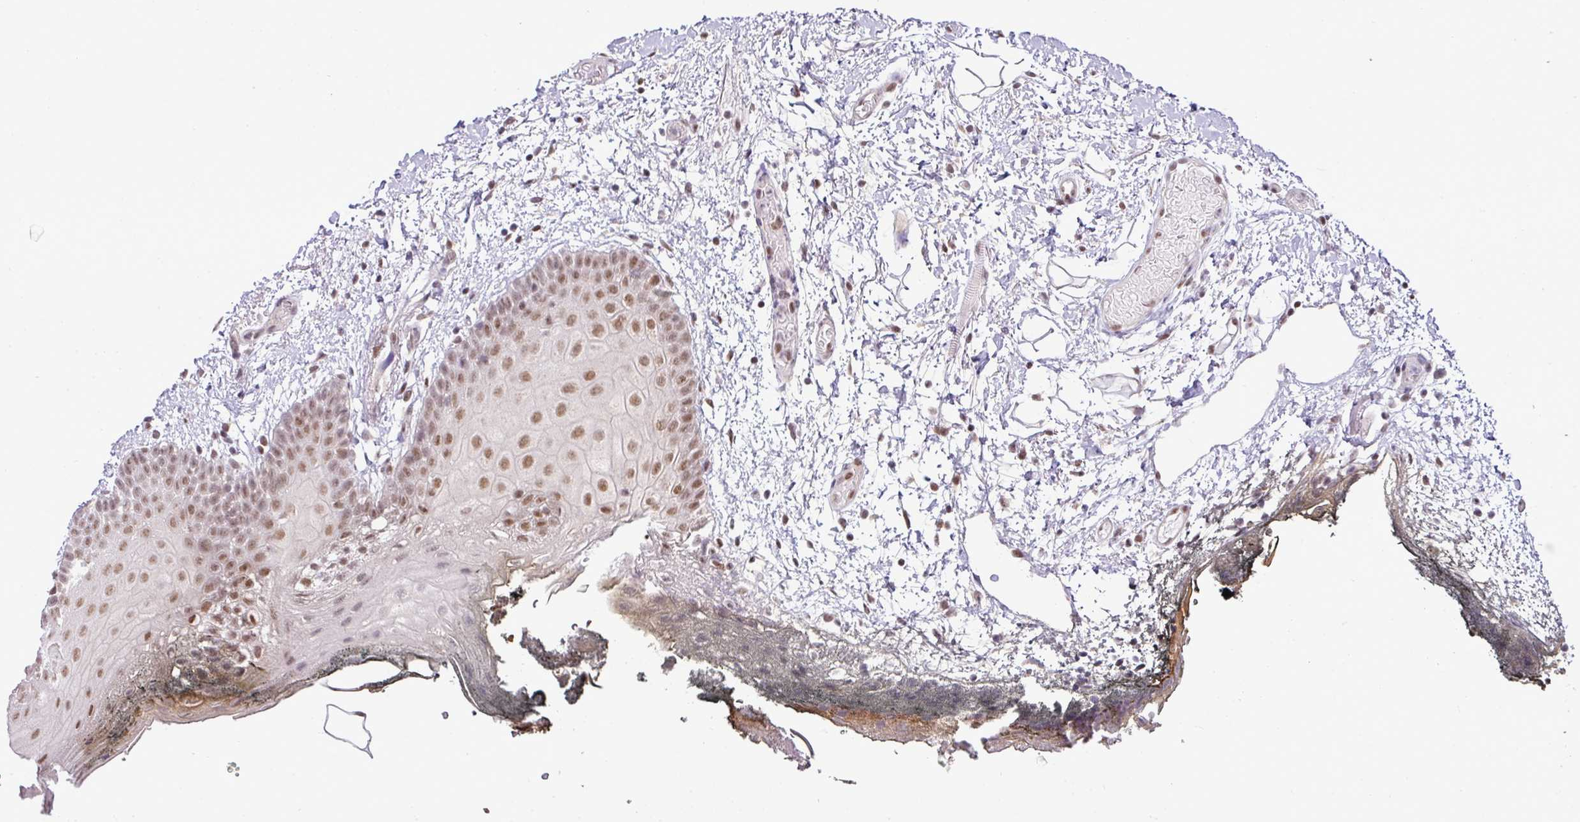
{"staining": {"intensity": "moderate", "quantity": ">75%", "location": "nuclear"}, "tissue": "oral mucosa", "cell_type": "Squamous epithelial cells", "image_type": "normal", "snomed": [{"axis": "morphology", "description": "Normal tissue, NOS"}, {"axis": "morphology", "description": "Squamous cell carcinoma, NOS"}, {"axis": "topography", "description": "Oral tissue"}, {"axis": "topography", "description": "Head-Neck"}], "caption": "DAB immunohistochemical staining of unremarkable oral mucosa displays moderate nuclear protein staining in approximately >75% of squamous epithelial cells.", "gene": "PGAP4", "patient": {"sex": "female", "age": 81}}